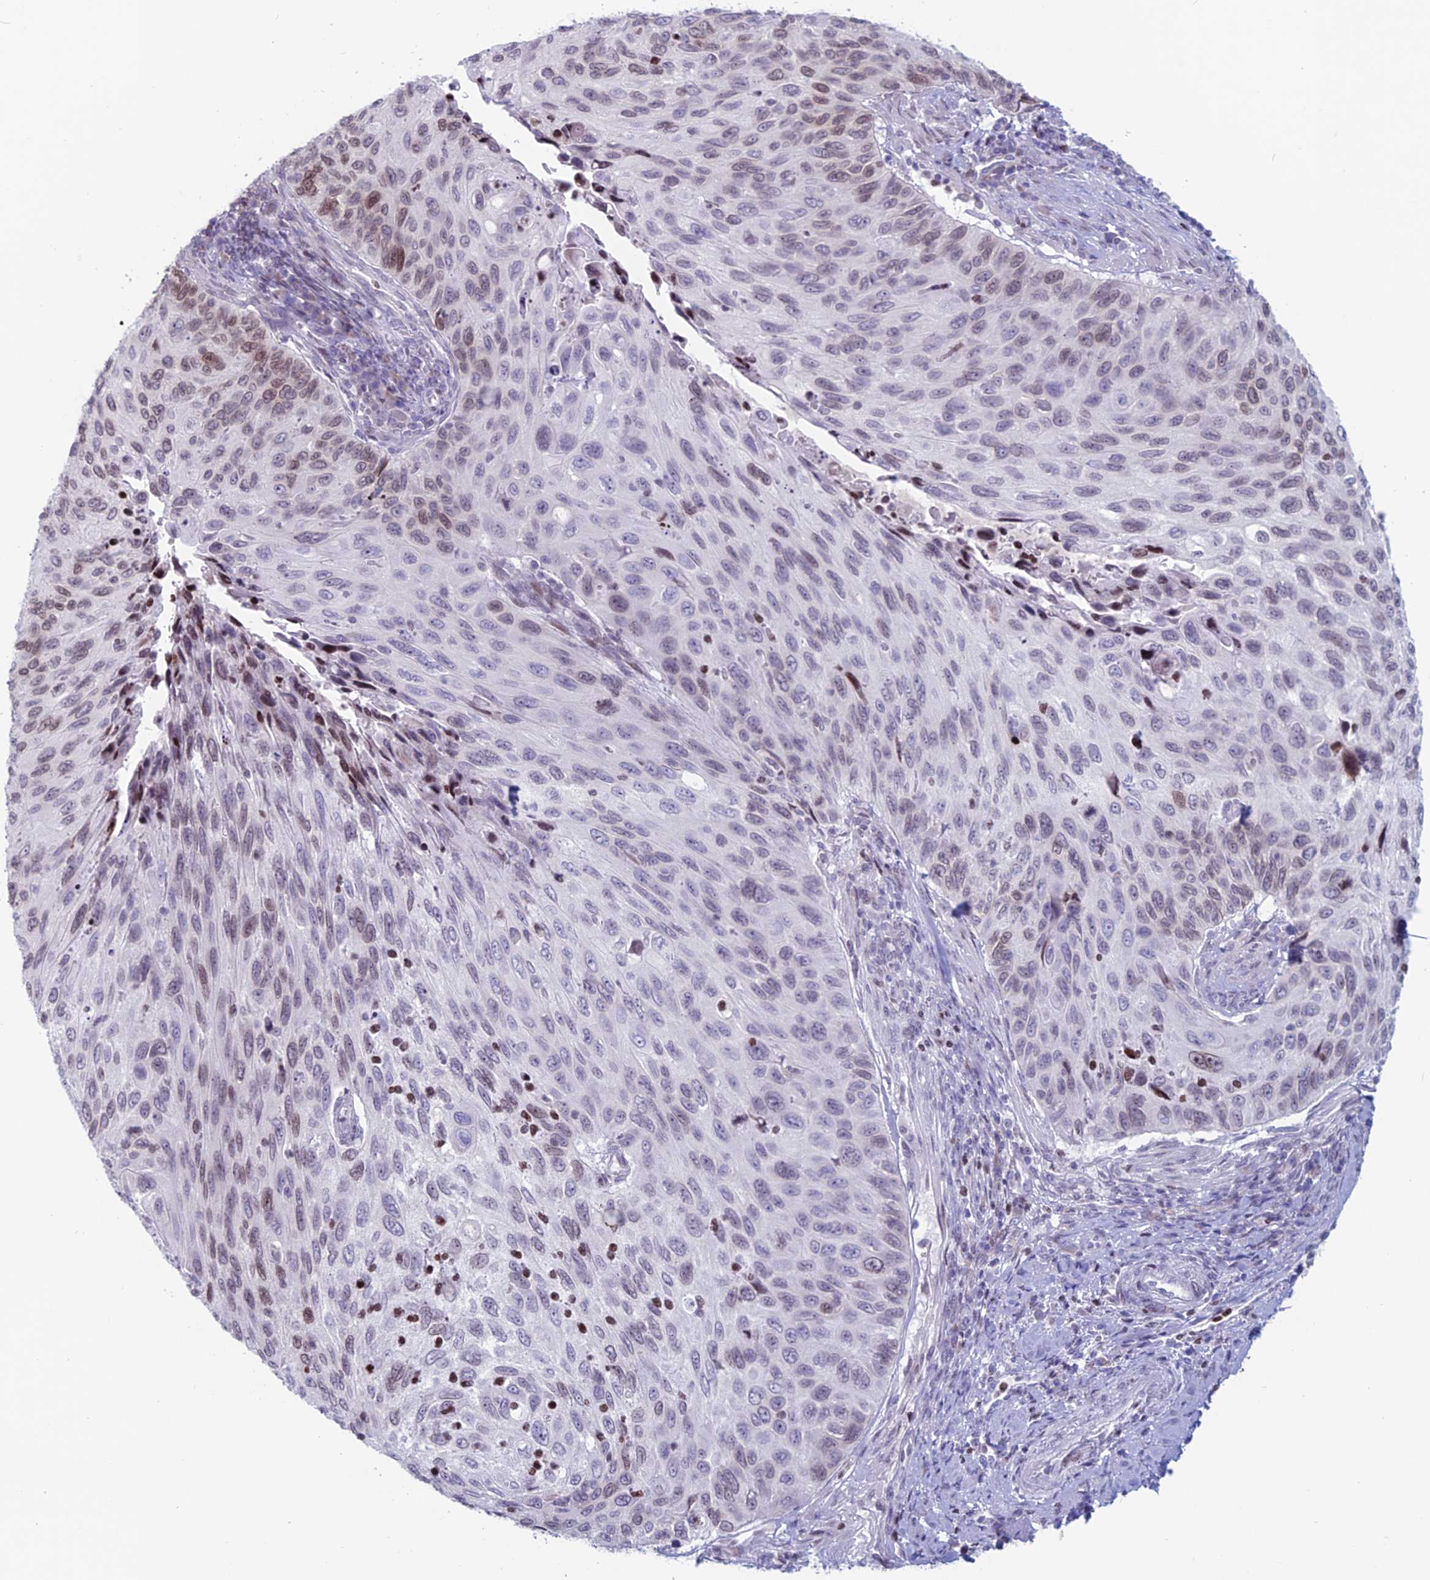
{"staining": {"intensity": "moderate", "quantity": "<25%", "location": "nuclear"}, "tissue": "cervical cancer", "cell_type": "Tumor cells", "image_type": "cancer", "snomed": [{"axis": "morphology", "description": "Squamous cell carcinoma, NOS"}, {"axis": "topography", "description": "Cervix"}], "caption": "The immunohistochemical stain shows moderate nuclear expression in tumor cells of squamous cell carcinoma (cervical) tissue.", "gene": "CERS6", "patient": {"sex": "female", "age": 70}}